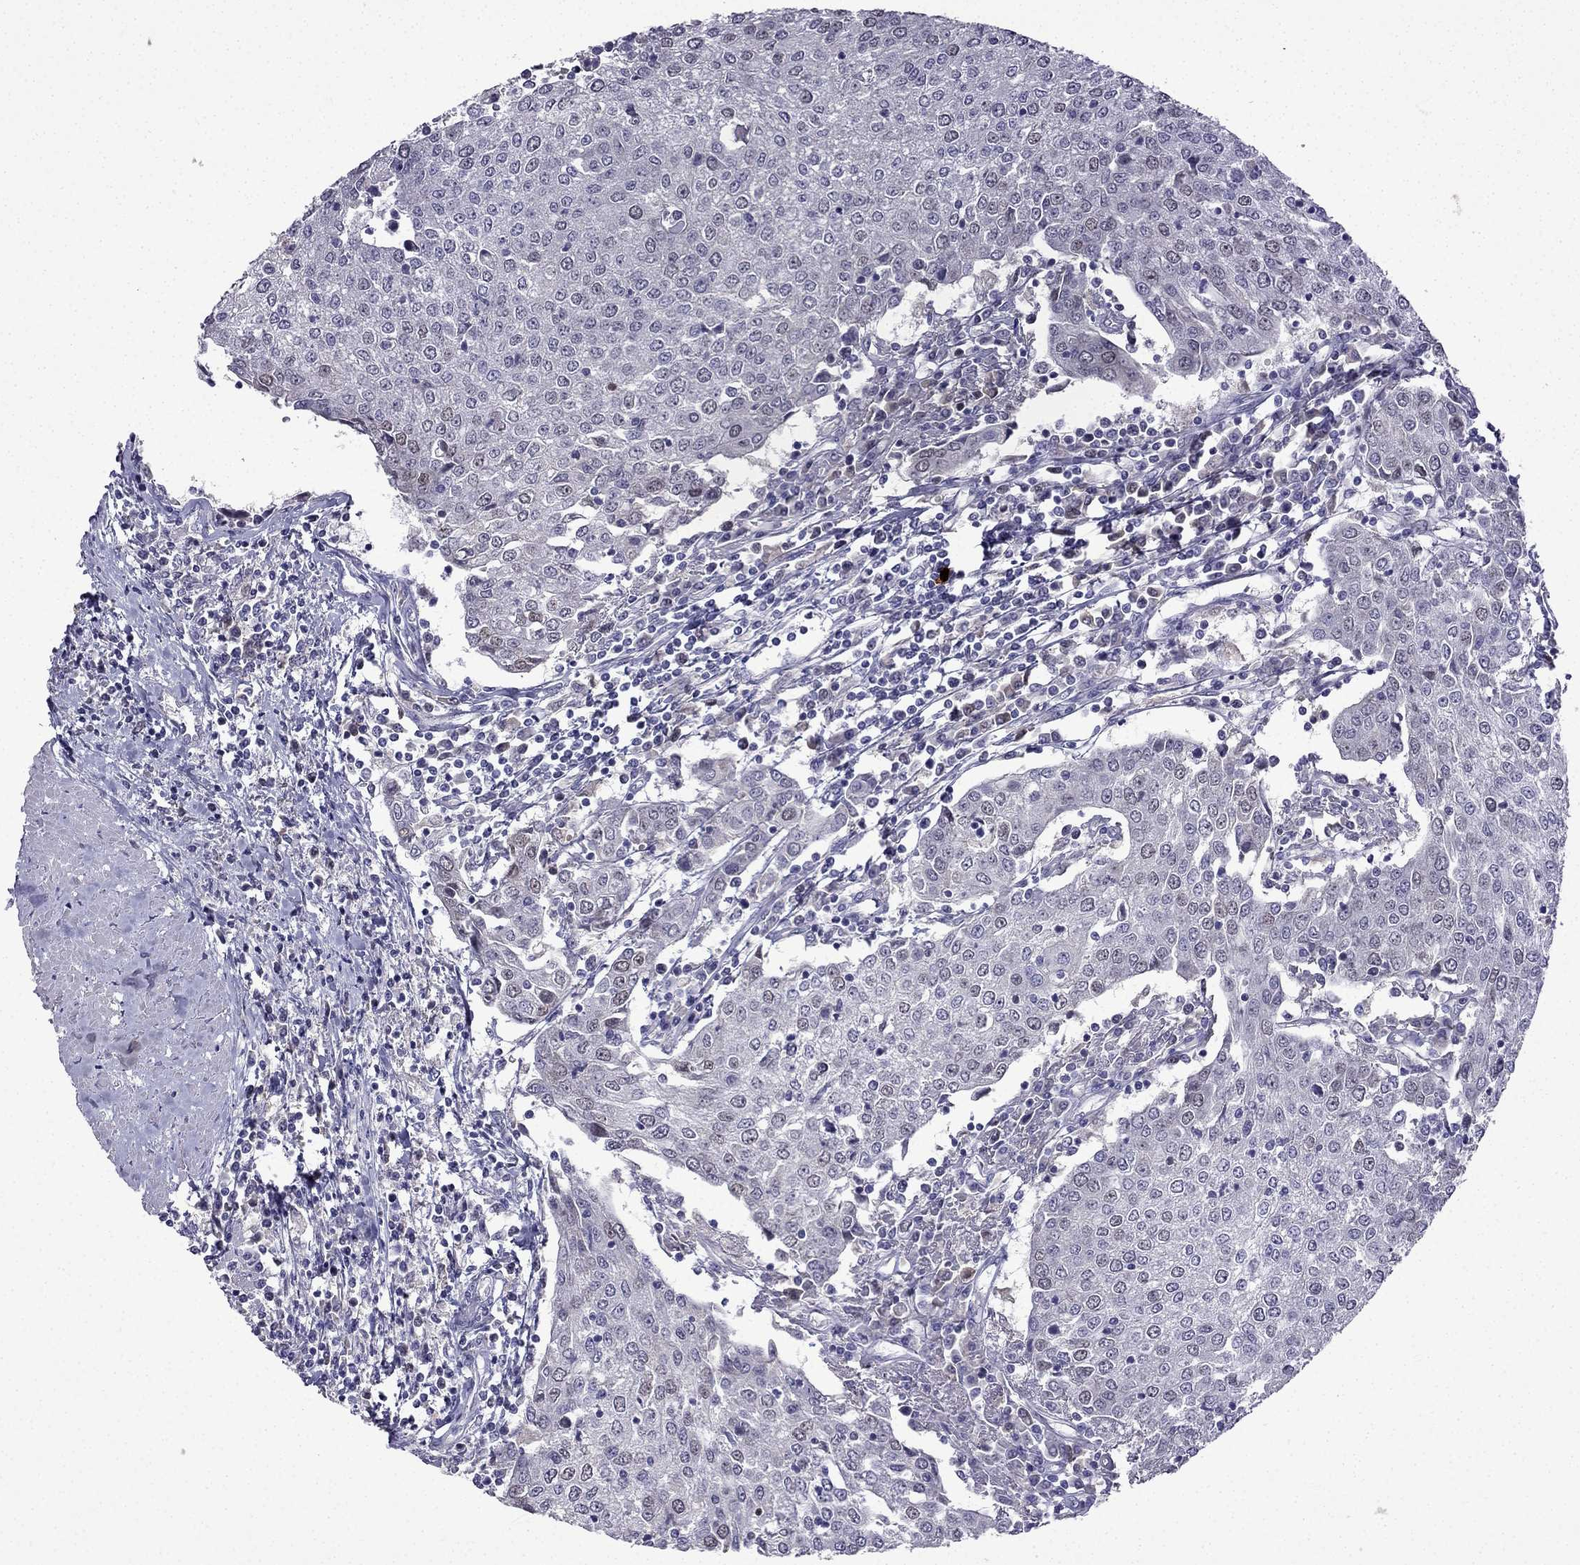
{"staining": {"intensity": "weak", "quantity": "<25%", "location": "nuclear"}, "tissue": "urothelial cancer", "cell_type": "Tumor cells", "image_type": "cancer", "snomed": [{"axis": "morphology", "description": "Urothelial carcinoma, High grade"}, {"axis": "topography", "description": "Urinary bladder"}], "caption": "An immunohistochemistry (IHC) histopathology image of high-grade urothelial carcinoma is shown. There is no staining in tumor cells of high-grade urothelial carcinoma.", "gene": "UHRF1", "patient": {"sex": "female", "age": 85}}